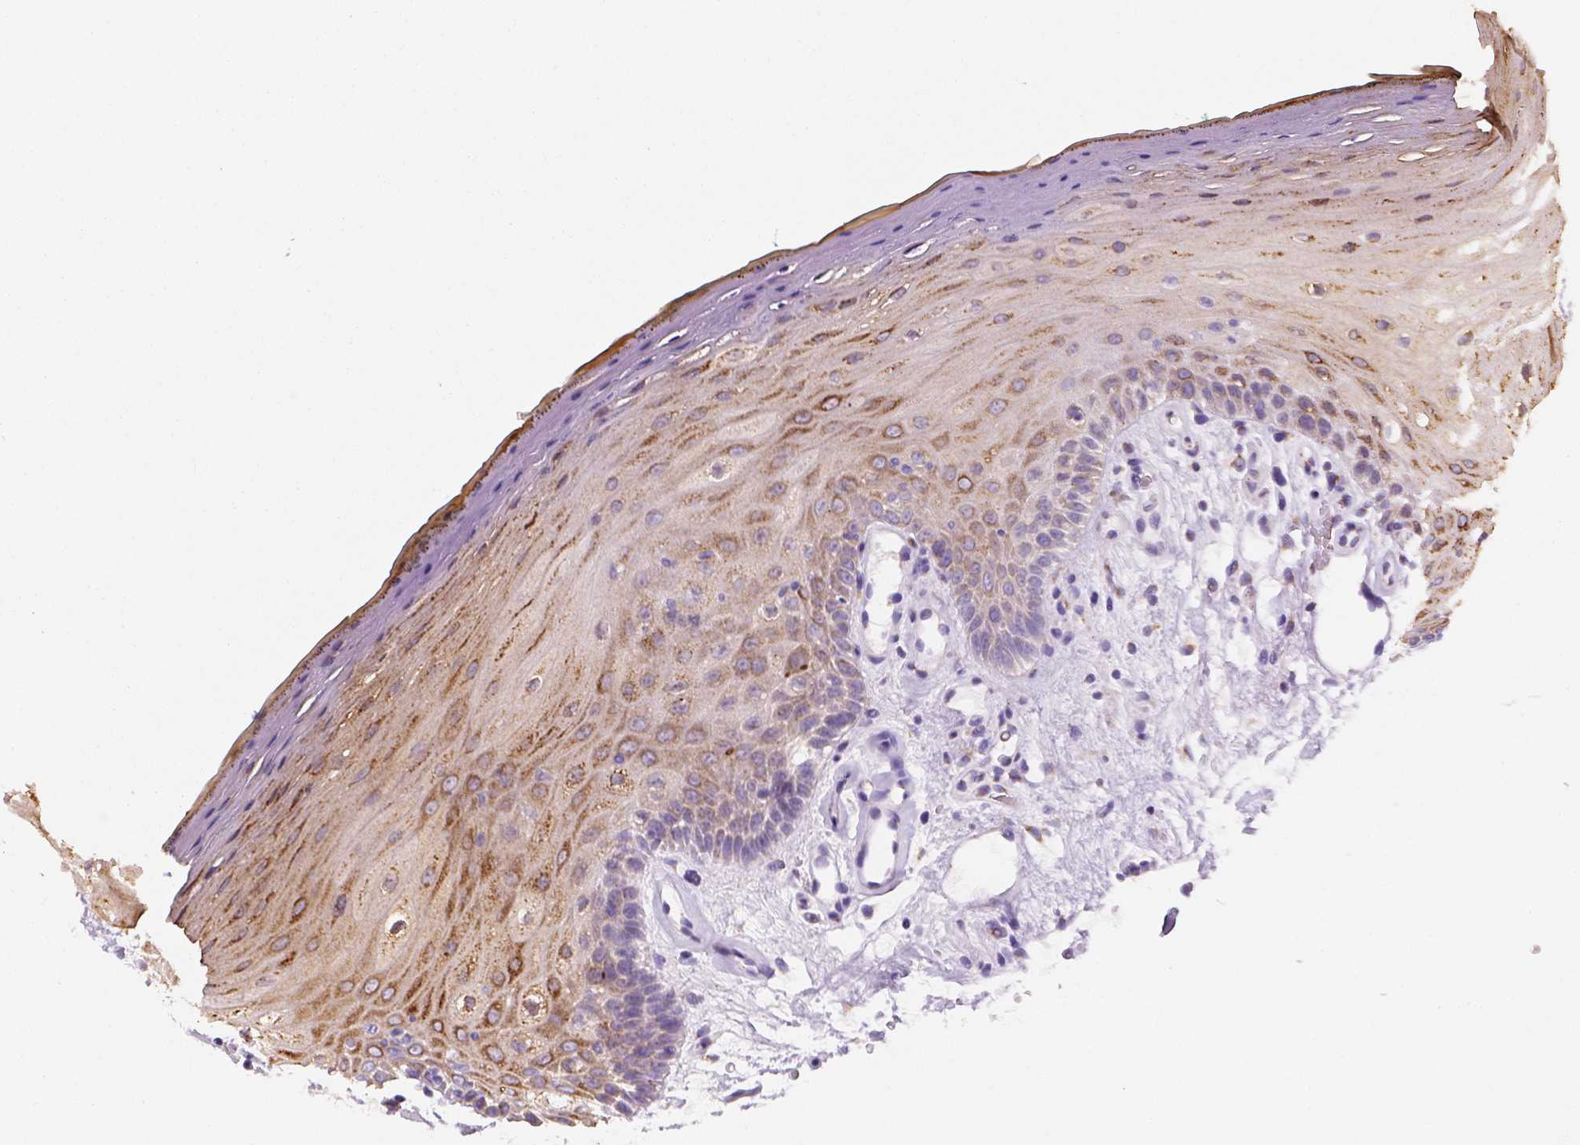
{"staining": {"intensity": "moderate", "quantity": "25%-75%", "location": "cytoplasmic/membranous"}, "tissue": "oral mucosa", "cell_type": "Squamous epithelial cells", "image_type": "normal", "snomed": [{"axis": "morphology", "description": "Normal tissue, NOS"}, {"axis": "morphology", "description": "Squamous cell carcinoma, NOS"}, {"axis": "topography", "description": "Oral tissue"}, {"axis": "topography", "description": "Head-Neck"}], "caption": "IHC staining of unremarkable oral mucosa, which displays medium levels of moderate cytoplasmic/membranous positivity in approximately 25%-75% of squamous epithelial cells indicating moderate cytoplasmic/membranous protein staining. The staining was performed using DAB (3,3'-diaminobenzidine) (brown) for protein detection and nuclei were counterstained in hematoxylin (blue).", "gene": "CES2", "patient": {"sex": "male", "age": 52}}